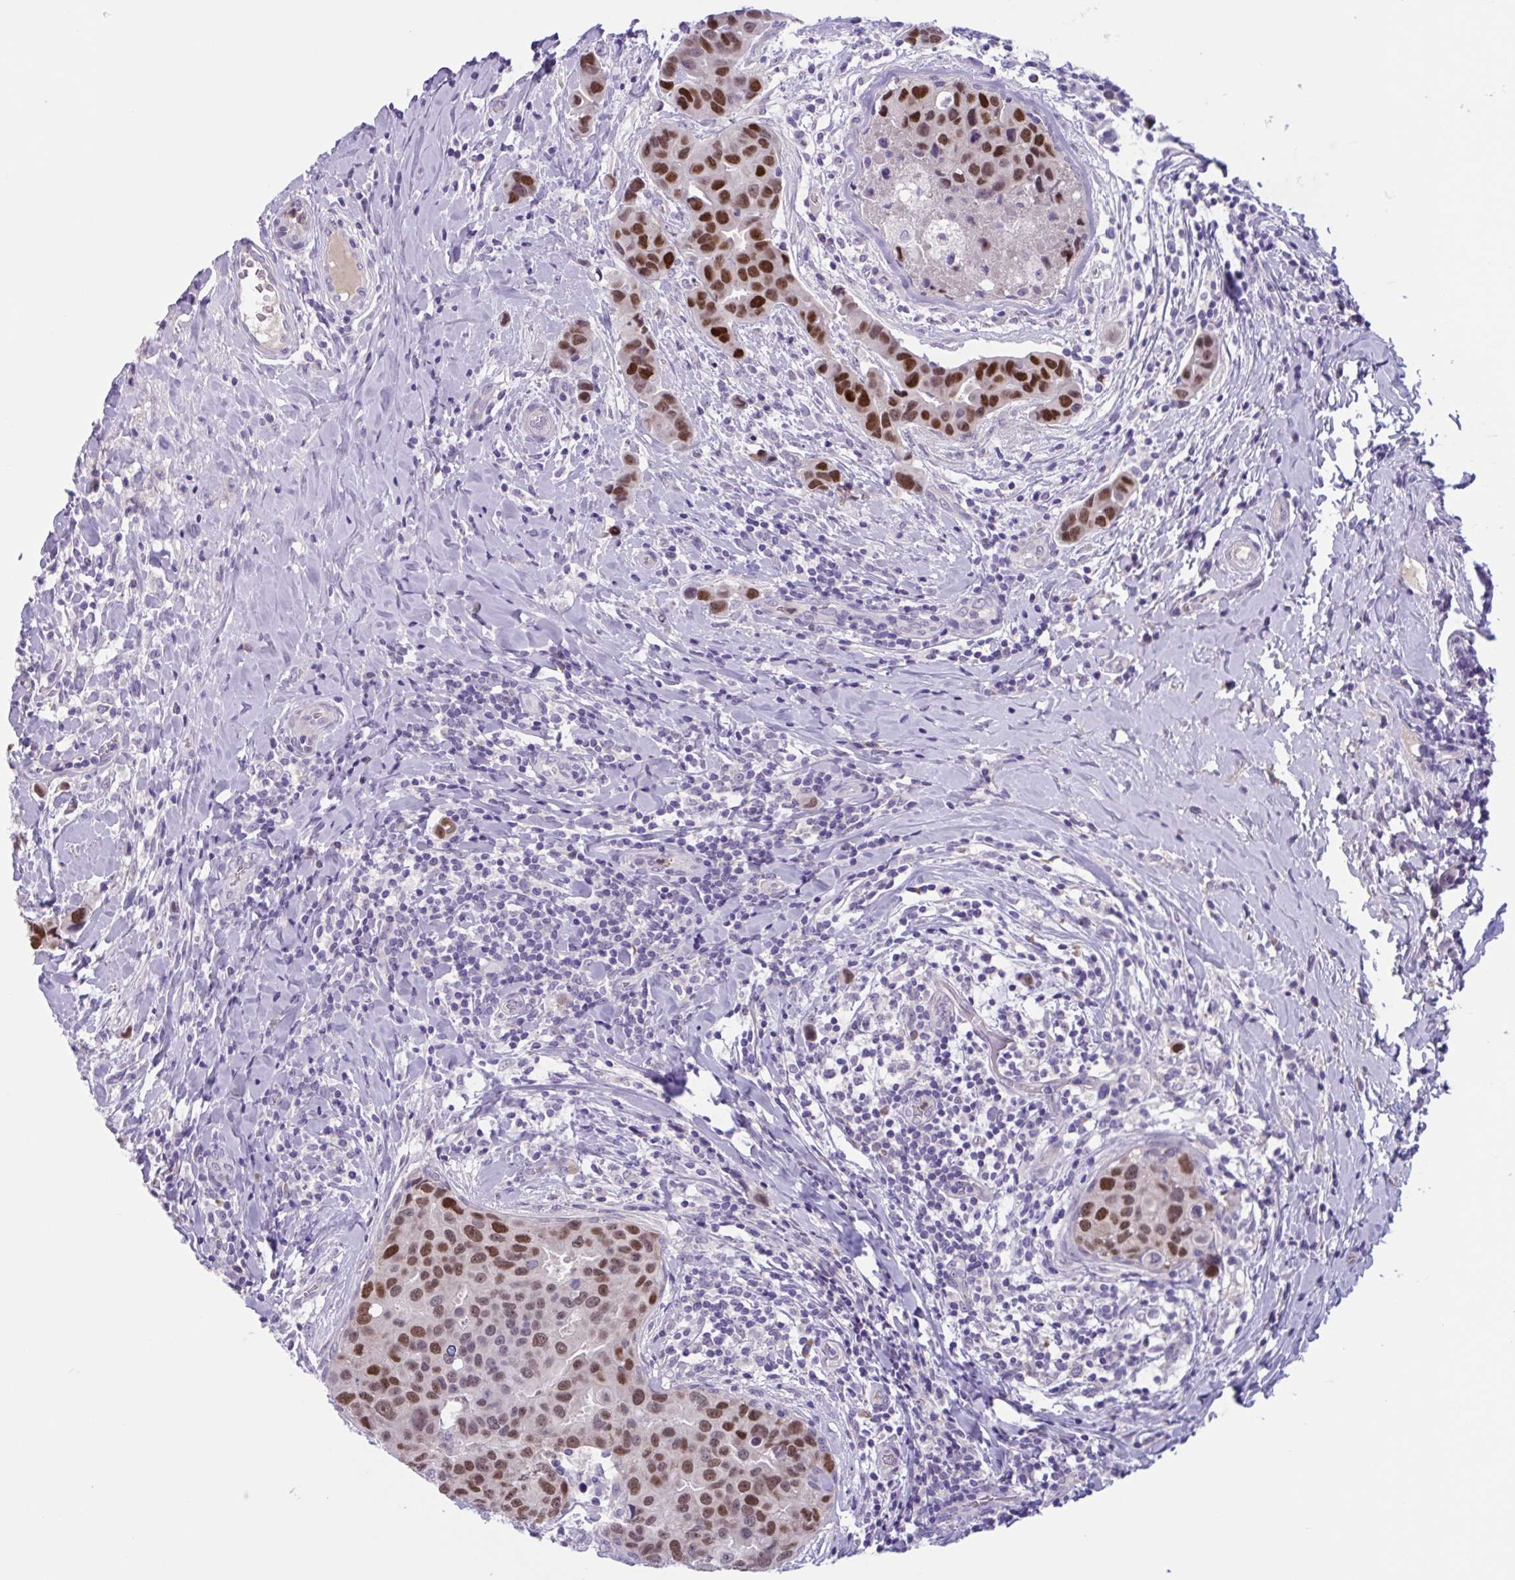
{"staining": {"intensity": "strong", "quantity": ">75%", "location": "nuclear"}, "tissue": "breast cancer", "cell_type": "Tumor cells", "image_type": "cancer", "snomed": [{"axis": "morphology", "description": "Duct carcinoma"}, {"axis": "topography", "description": "Breast"}], "caption": "Protein staining reveals strong nuclear expression in about >75% of tumor cells in breast cancer (invasive ductal carcinoma).", "gene": "WNT9B", "patient": {"sex": "female", "age": 24}}